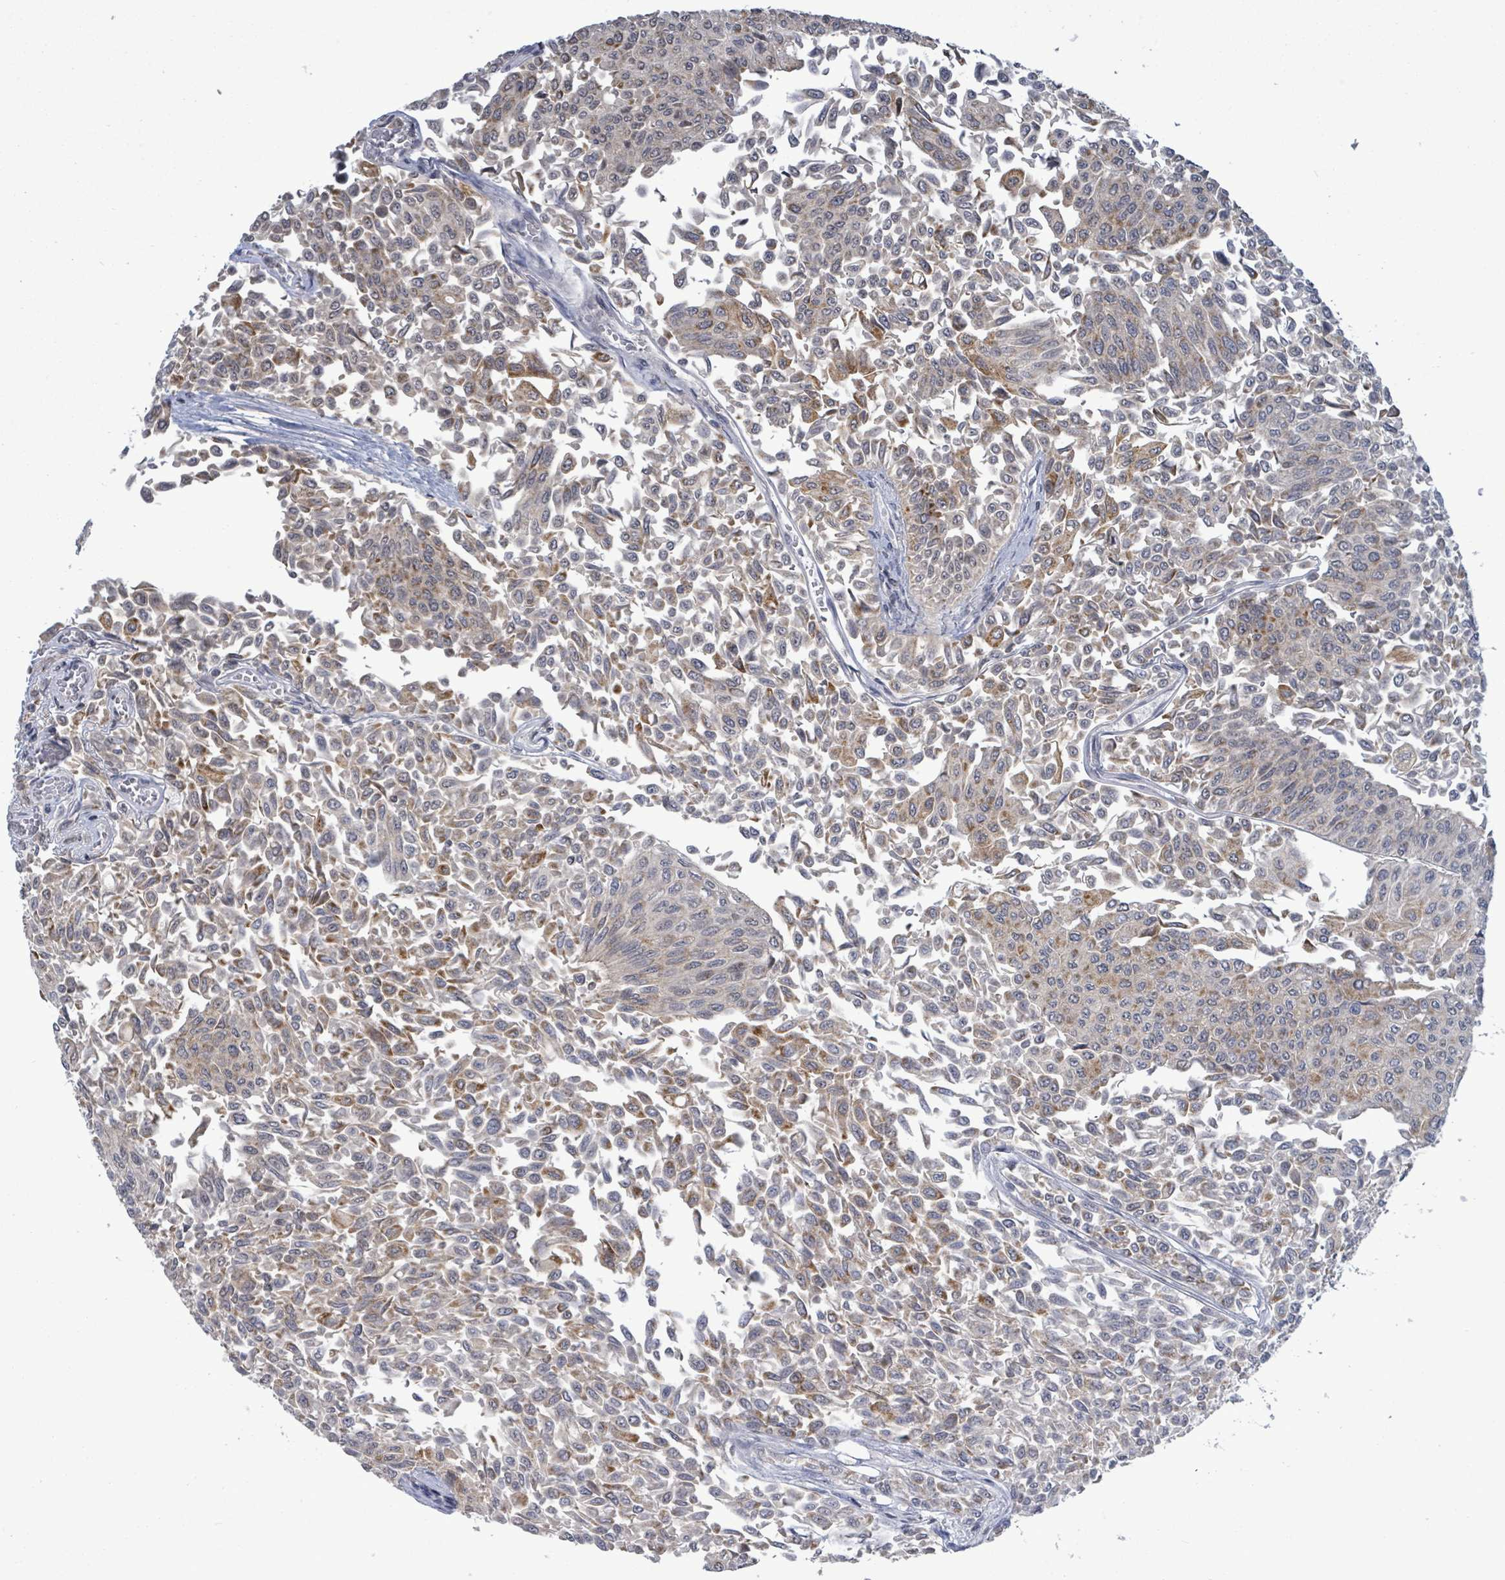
{"staining": {"intensity": "moderate", "quantity": ">75%", "location": "cytoplasmic/membranous"}, "tissue": "urothelial cancer", "cell_type": "Tumor cells", "image_type": "cancer", "snomed": [{"axis": "morphology", "description": "Urothelial carcinoma, NOS"}, {"axis": "topography", "description": "Urinary bladder"}], "caption": "Approximately >75% of tumor cells in urothelial cancer display moderate cytoplasmic/membranous protein expression as visualized by brown immunohistochemical staining.", "gene": "COQ10B", "patient": {"sex": "male", "age": 59}}